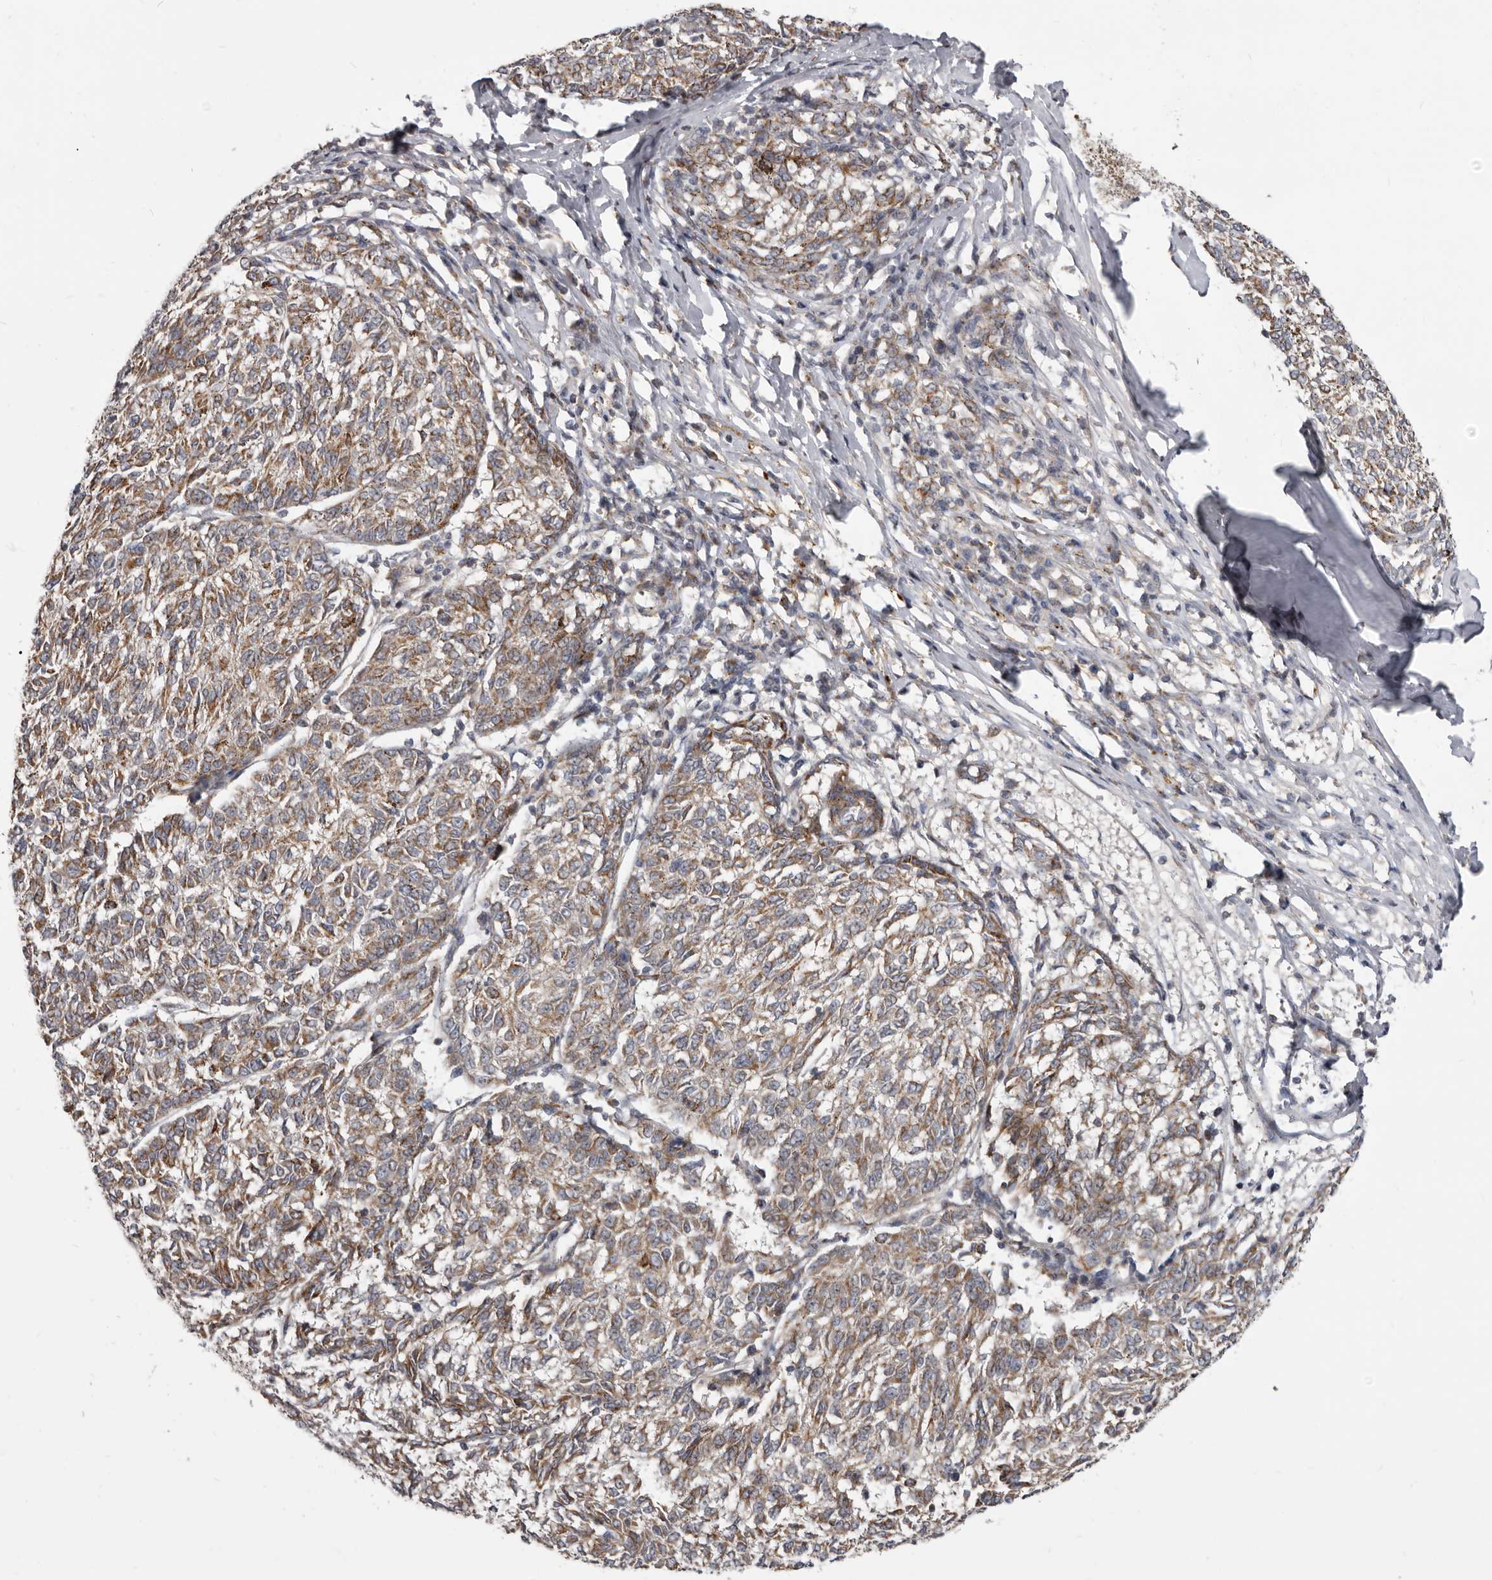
{"staining": {"intensity": "weak", "quantity": ">75%", "location": "cytoplasmic/membranous,nuclear"}, "tissue": "melanoma", "cell_type": "Tumor cells", "image_type": "cancer", "snomed": [{"axis": "morphology", "description": "Malignant melanoma, NOS"}, {"axis": "topography", "description": "Skin"}], "caption": "High-power microscopy captured an immunohistochemistry photomicrograph of melanoma, revealing weak cytoplasmic/membranous and nuclear positivity in approximately >75% of tumor cells. The staining was performed using DAB (3,3'-diaminobenzidine), with brown indicating positive protein expression. Nuclei are stained blue with hematoxylin.", "gene": "SMC4", "patient": {"sex": "female", "age": 72}}